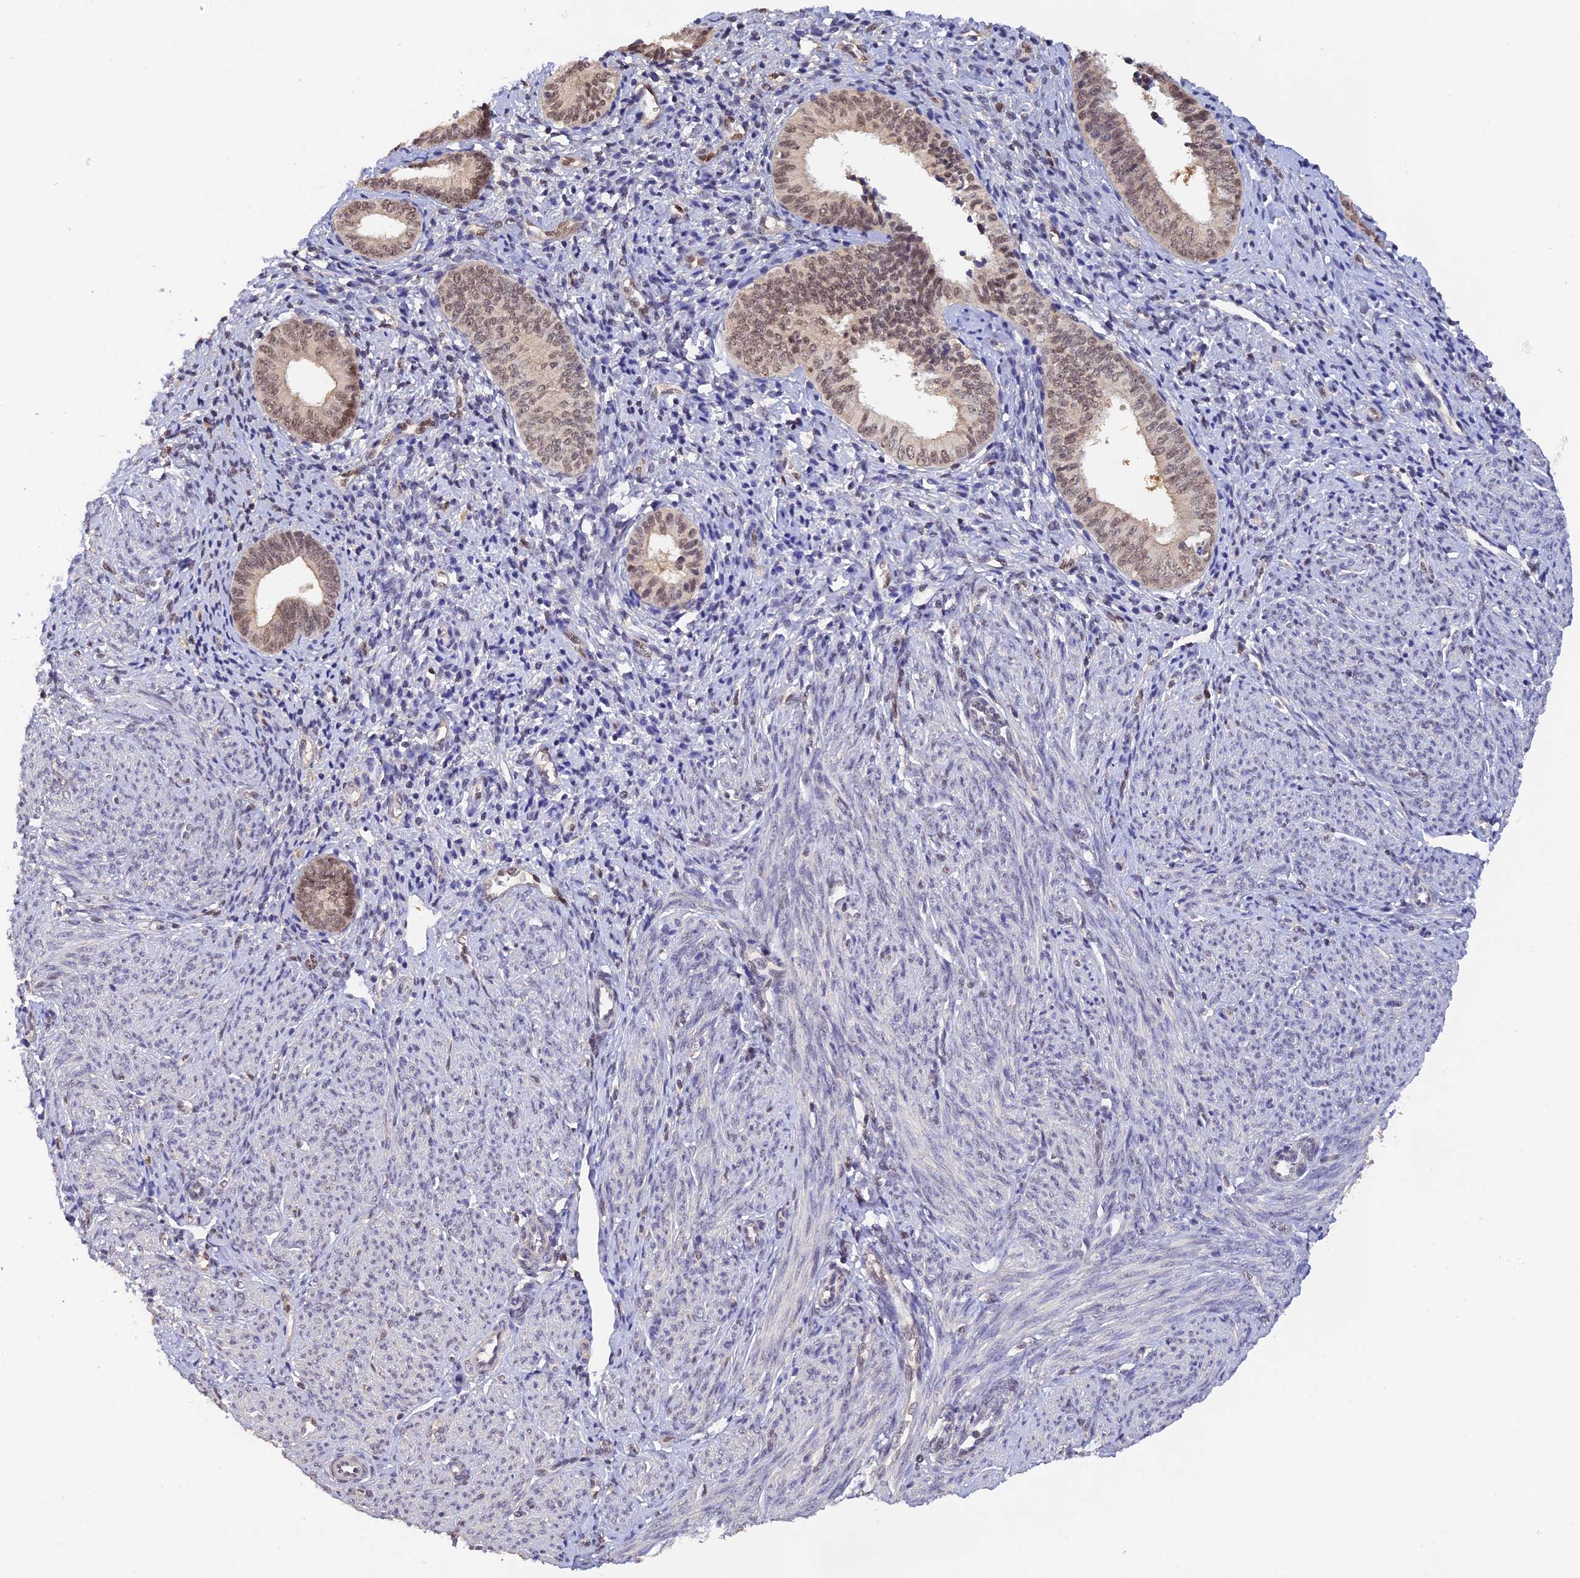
{"staining": {"intensity": "moderate", "quantity": ">75%", "location": "nuclear"}, "tissue": "endometrial cancer", "cell_type": "Tumor cells", "image_type": "cancer", "snomed": [{"axis": "morphology", "description": "Adenocarcinoma, NOS"}, {"axis": "topography", "description": "Endometrium"}], "caption": "Immunohistochemical staining of adenocarcinoma (endometrial) shows medium levels of moderate nuclear protein expression in about >75% of tumor cells.", "gene": "ZNF436", "patient": {"sex": "female", "age": 79}}